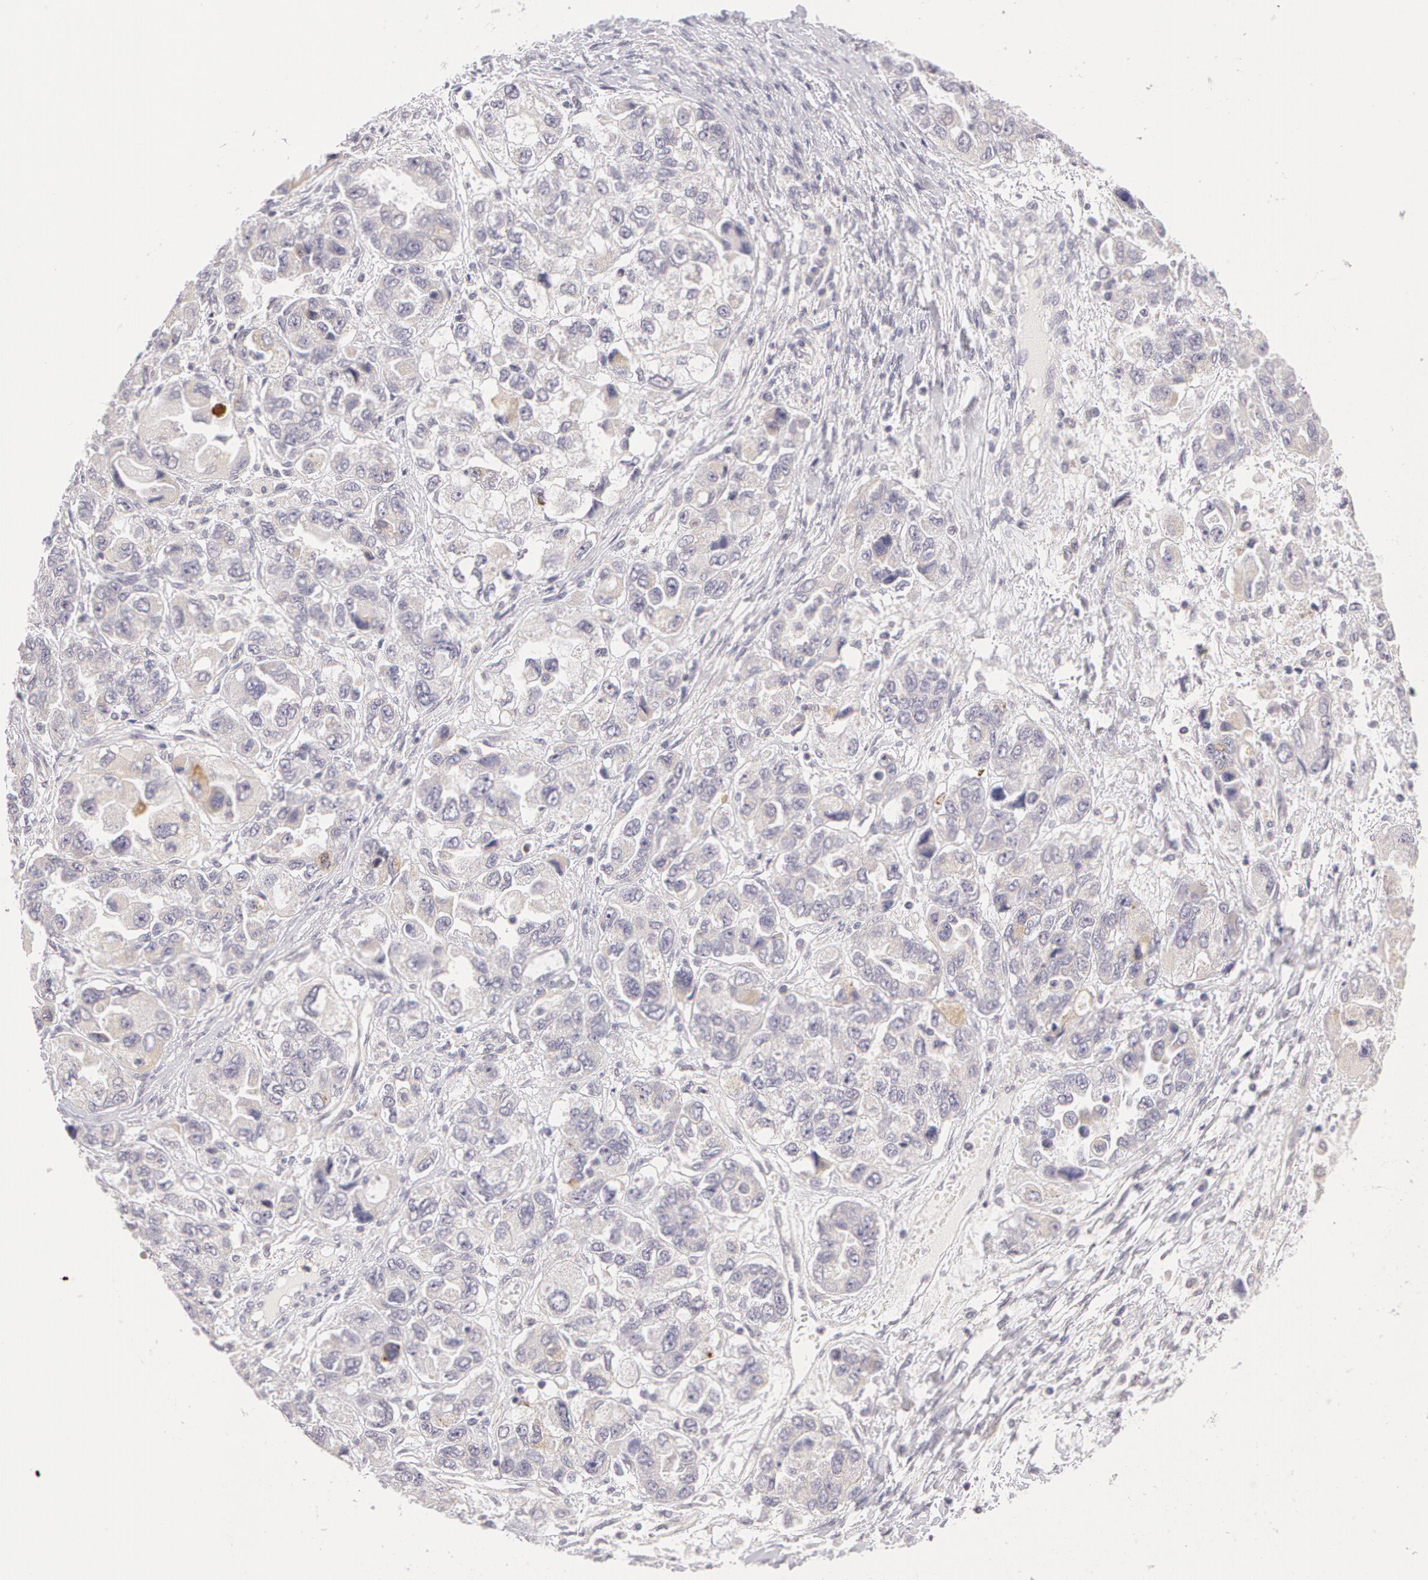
{"staining": {"intensity": "negative", "quantity": "none", "location": "none"}, "tissue": "ovarian cancer", "cell_type": "Tumor cells", "image_type": "cancer", "snomed": [{"axis": "morphology", "description": "Cystadenocarcinoma, serous, NOS"}, {"axis": "topography", "description": "Ovary"}], "caption": "IHC micrograph of human ovarian cancer (serous cystadenocarcinoma) stained for a protein (brown), which shows no expression in tumor cells.", "gene": "ZNF597", "patient": {"sex": "female", "age": 84}}